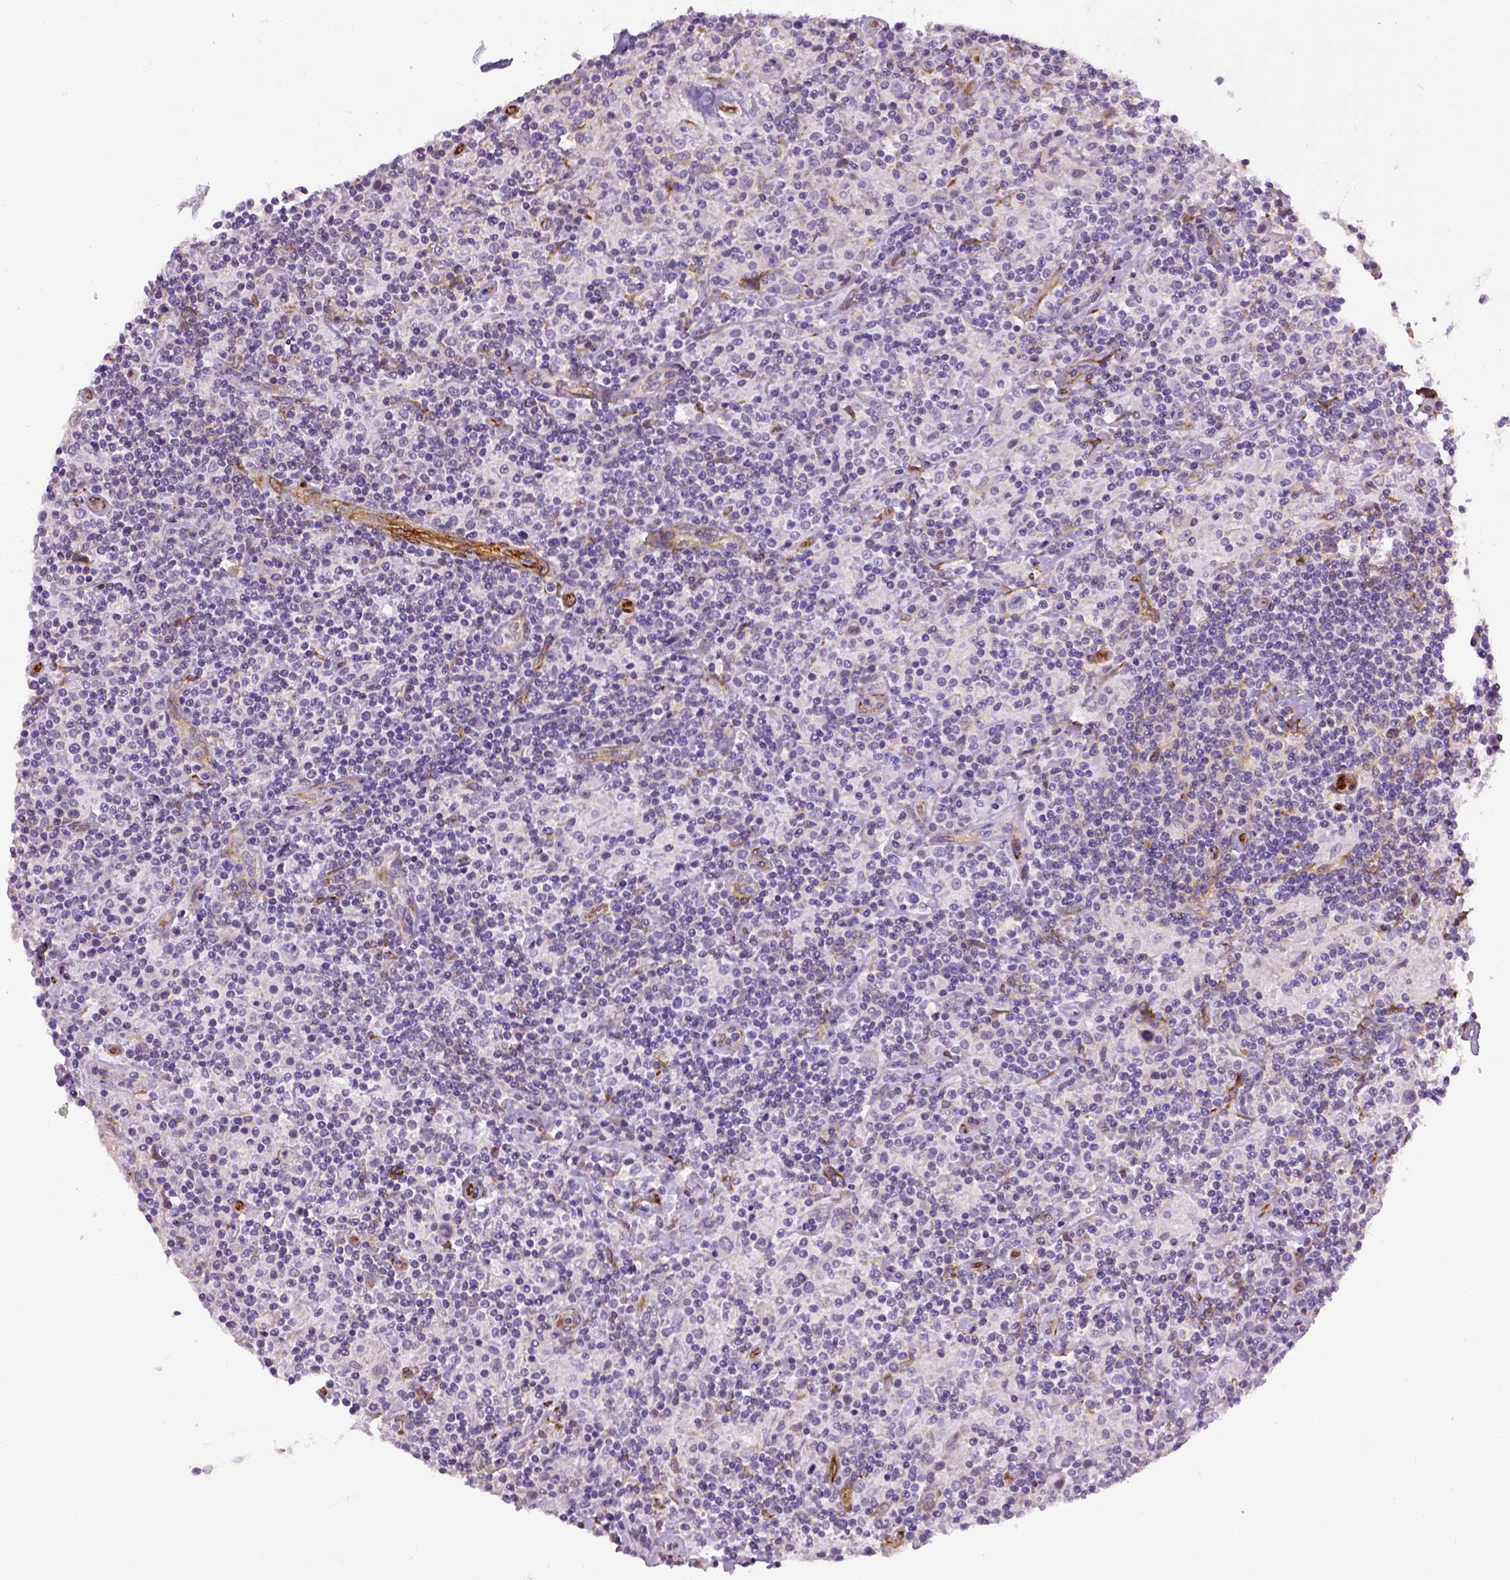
{"staining": {"intensity": "negative", "quantity": "none", "location": "none"}, "tissue": "lymphoma", "cell_type": "Tumor cells", "image_type": "cancer", "snomed": [{"axis": "morphology", "description": "Hodgkin's disease, NOS"}, {"axis": "topography", "description": "Lymph node"}], "caption": "Tumor cells are negative for protein expression in human Hodgkin's disease.", "gene": "KAZN", "patient": {"sex": "male", "age": 70}}